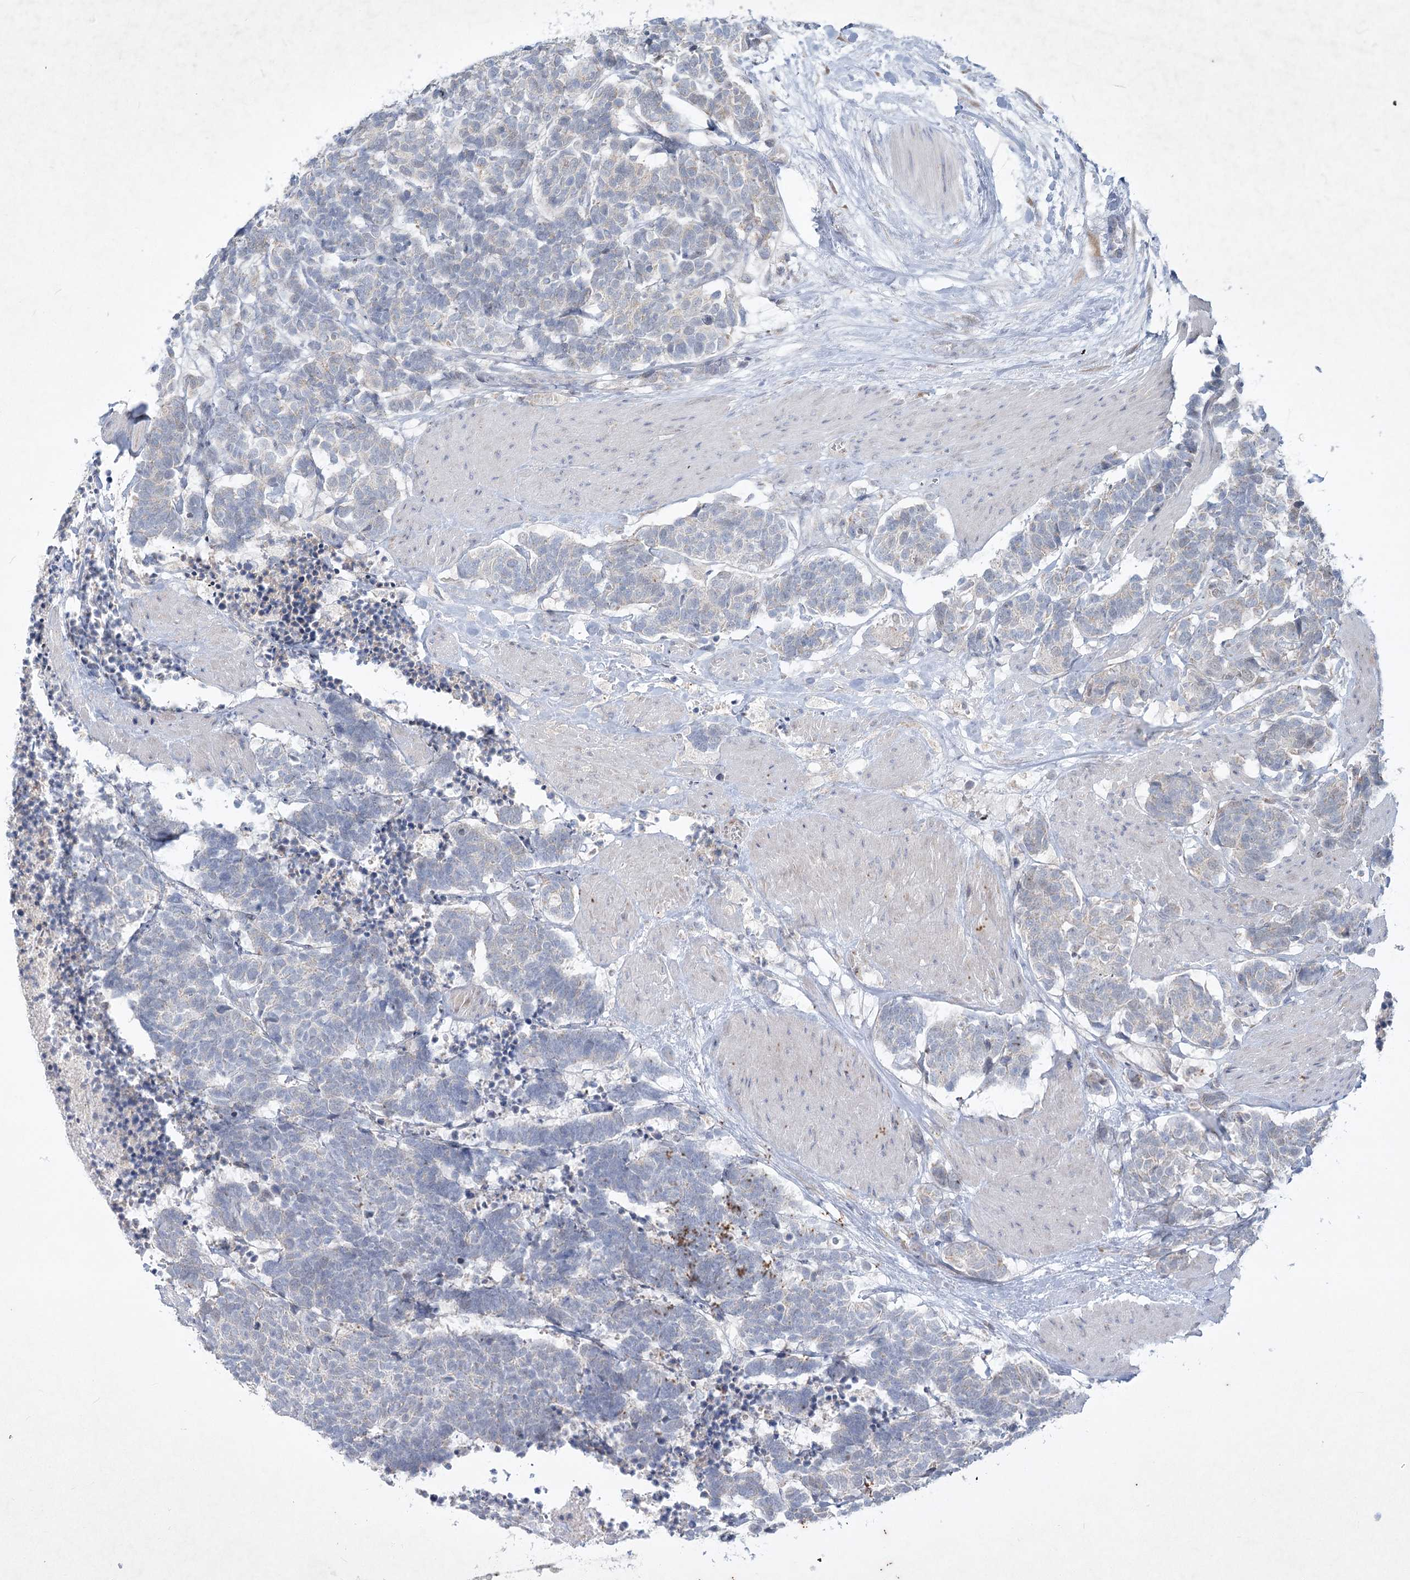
{"staining": {"intensity": "negative", "quantity": "none", "location": "none"}, "tissue": "carcinoid", "cell_type": "Tumor cells", "image_type": "cancer", "snomed": [{"axis": "morphology", "description": "Carcinoma, NOS"}, {"axis": "morphology", "description": "Carcinoid, malignant, NOS"}, {"axis": "topography", "description": "Urinary bladder"}], "caption": "This is a micrograph of immunohistochemistry staining of carcinoma, which shows no positivity in tumor cells. The staining is performed using DAB (3,3'-diaminobenzidine) brown chromogen with nuclei counter-stained in using hematoxylin.", "gene": "PLA2G12A", "patient": {"sex": "male", "age": 57}}